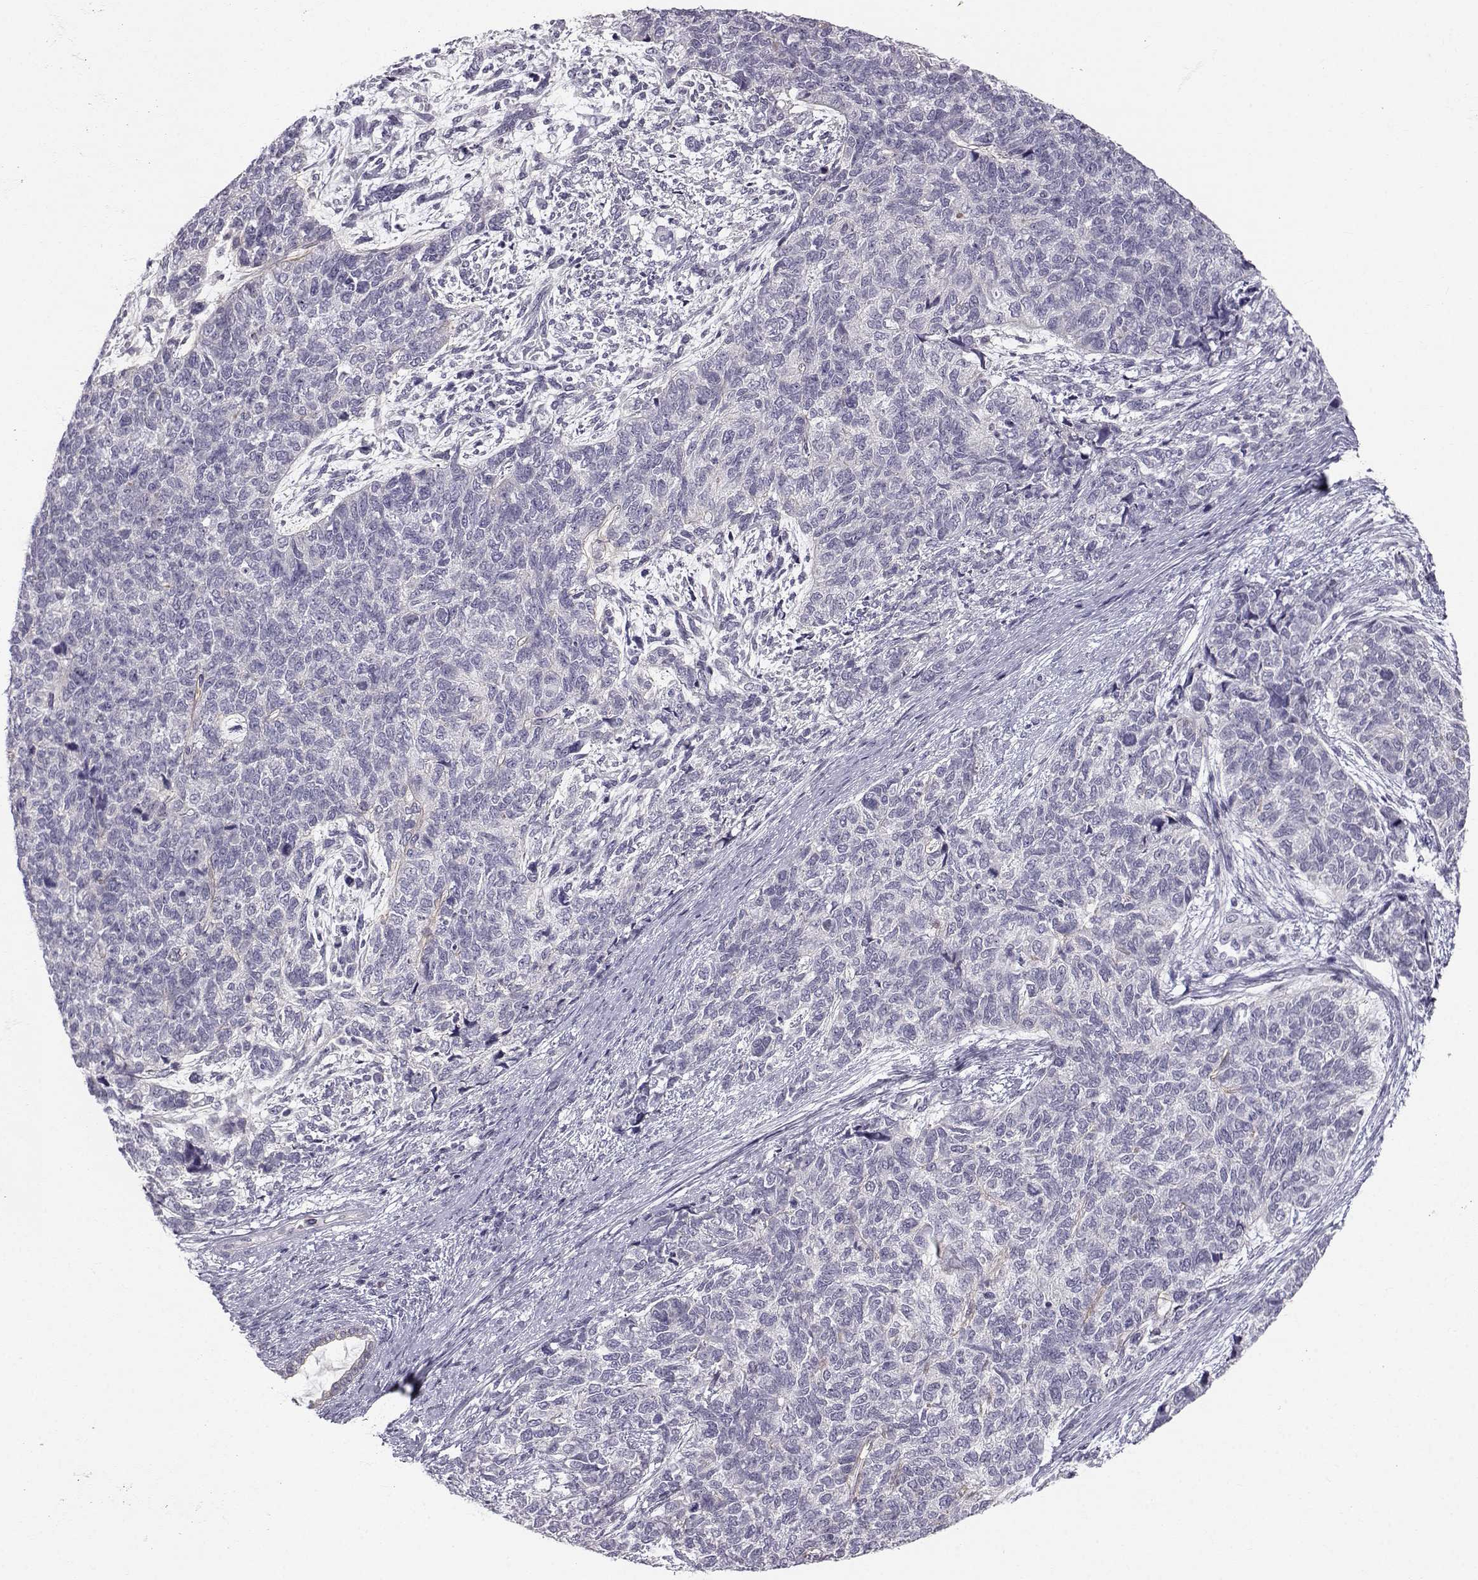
{"staining": {"intensity": "negative", "quantity": "none", "location": "none"}, "tissue": "cervical cancer", "cell_type": "Tumor cells", "image_type": "cancer", "snomed": [{"axis": "morphology", "description": "Squamous cell carcinoma, NOS"}, {"axis": "topography", "description": "Cervix"}], "caption": "This is a micrograph of immunohistochemistry (IHC) staining of cervical squamous cell carcinoma, which shows no expression in tumor cells.", "gene": "ZNF185", "patient": {"sex": "female", "age": 63}}